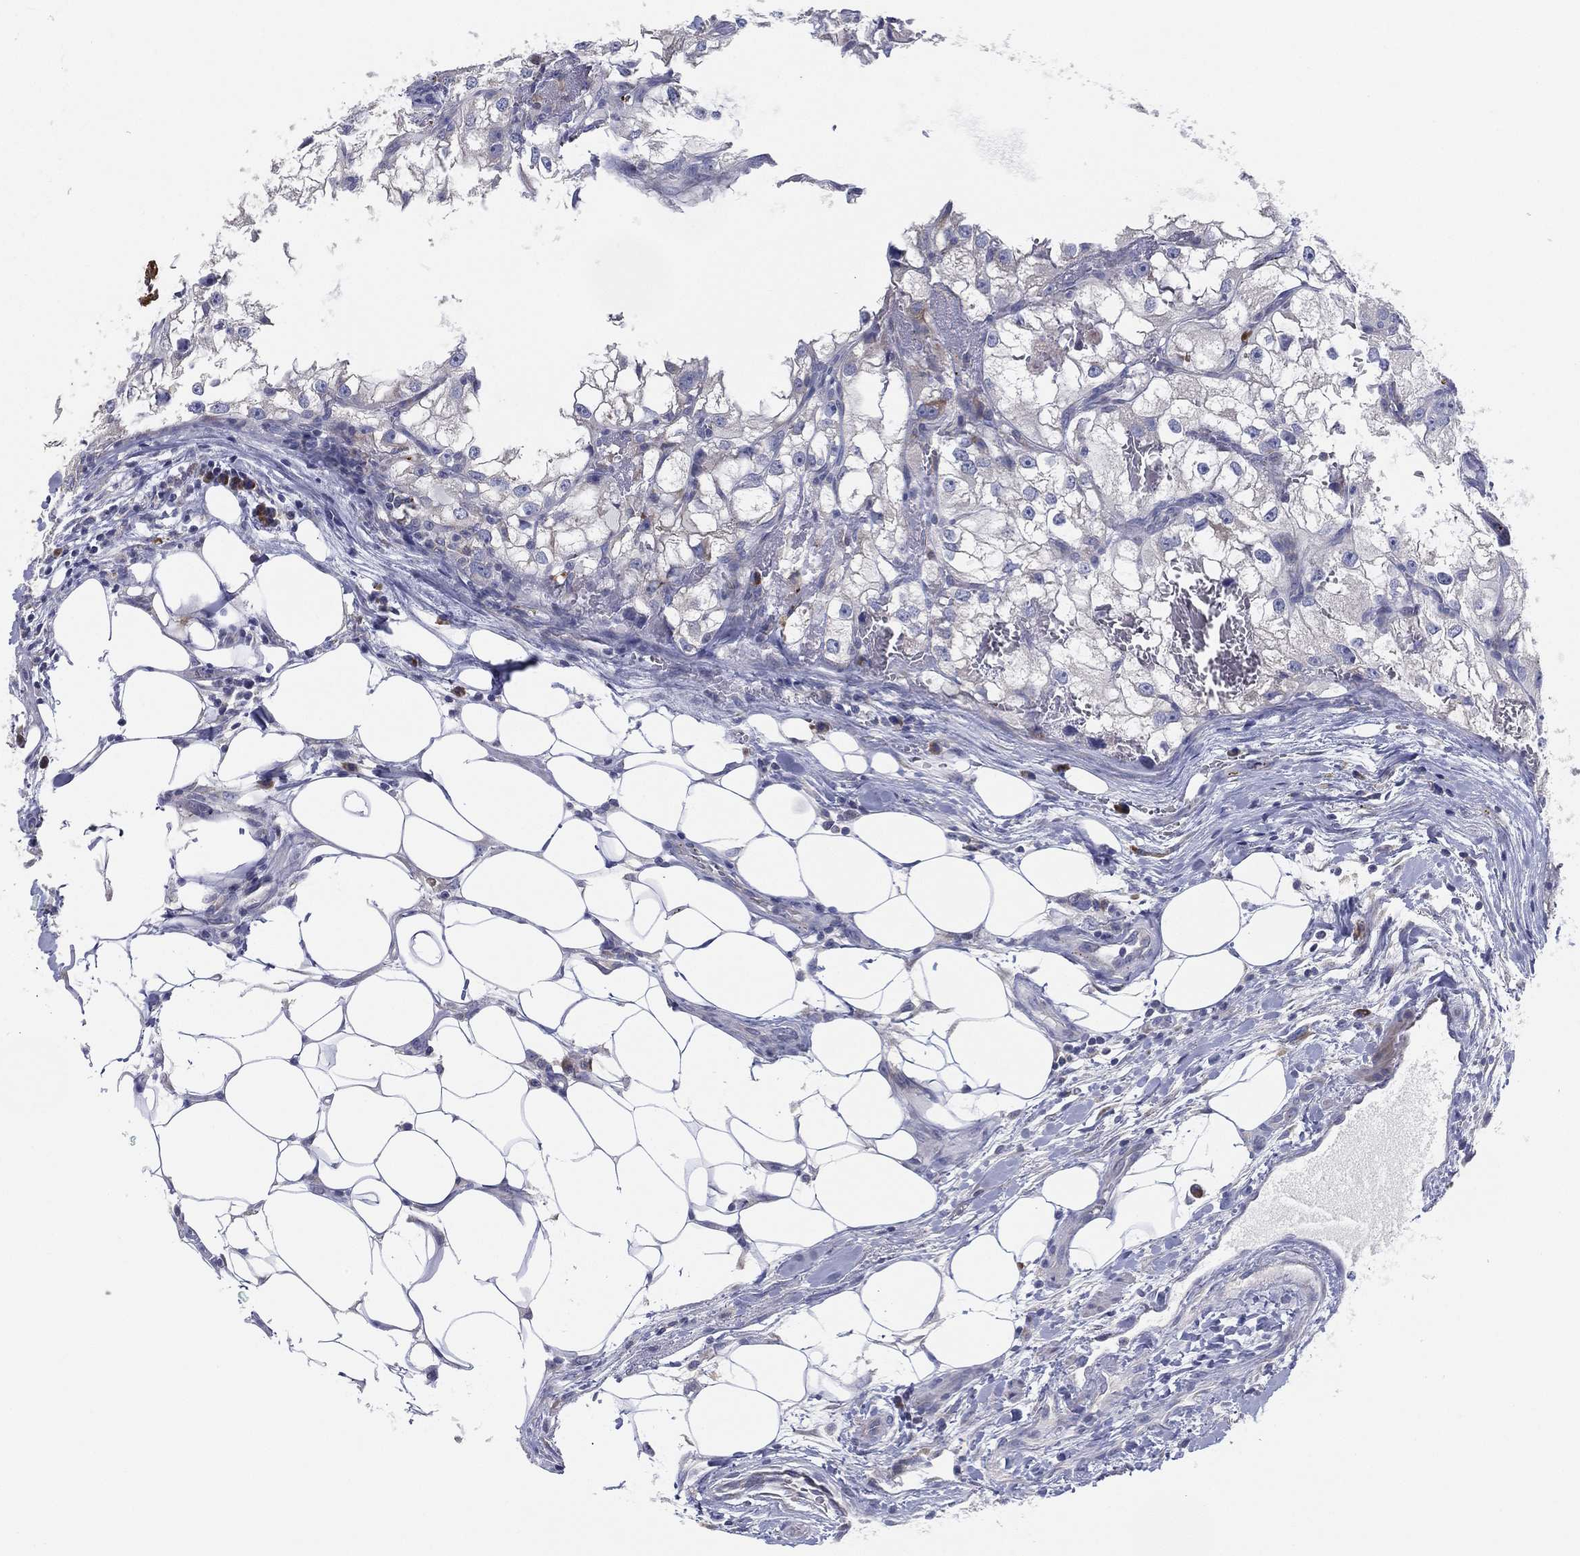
{"staining": {"intensity": "negative", "quantity": "none", "location": "none"}, "tissue": "renal cancer", "cell_type": "Tumor cells", "image_type": "cancer", "snomed": [{"axis": "morphology", "description": "Adenocarcinoma, NOS"}, {"axis": "topography", "description": "Kidney"}], "caption": "High magnification brightfield microscopy of renal cancer (adenocarcinoma) stained with DAB (3,3'-diaminobenzidine) (brown) and counterstained with hematoxylin (blue): tumor cells show no significant positivity.", "gene": "TMEM40", "patient": {"sex": "male", "age": 59}}